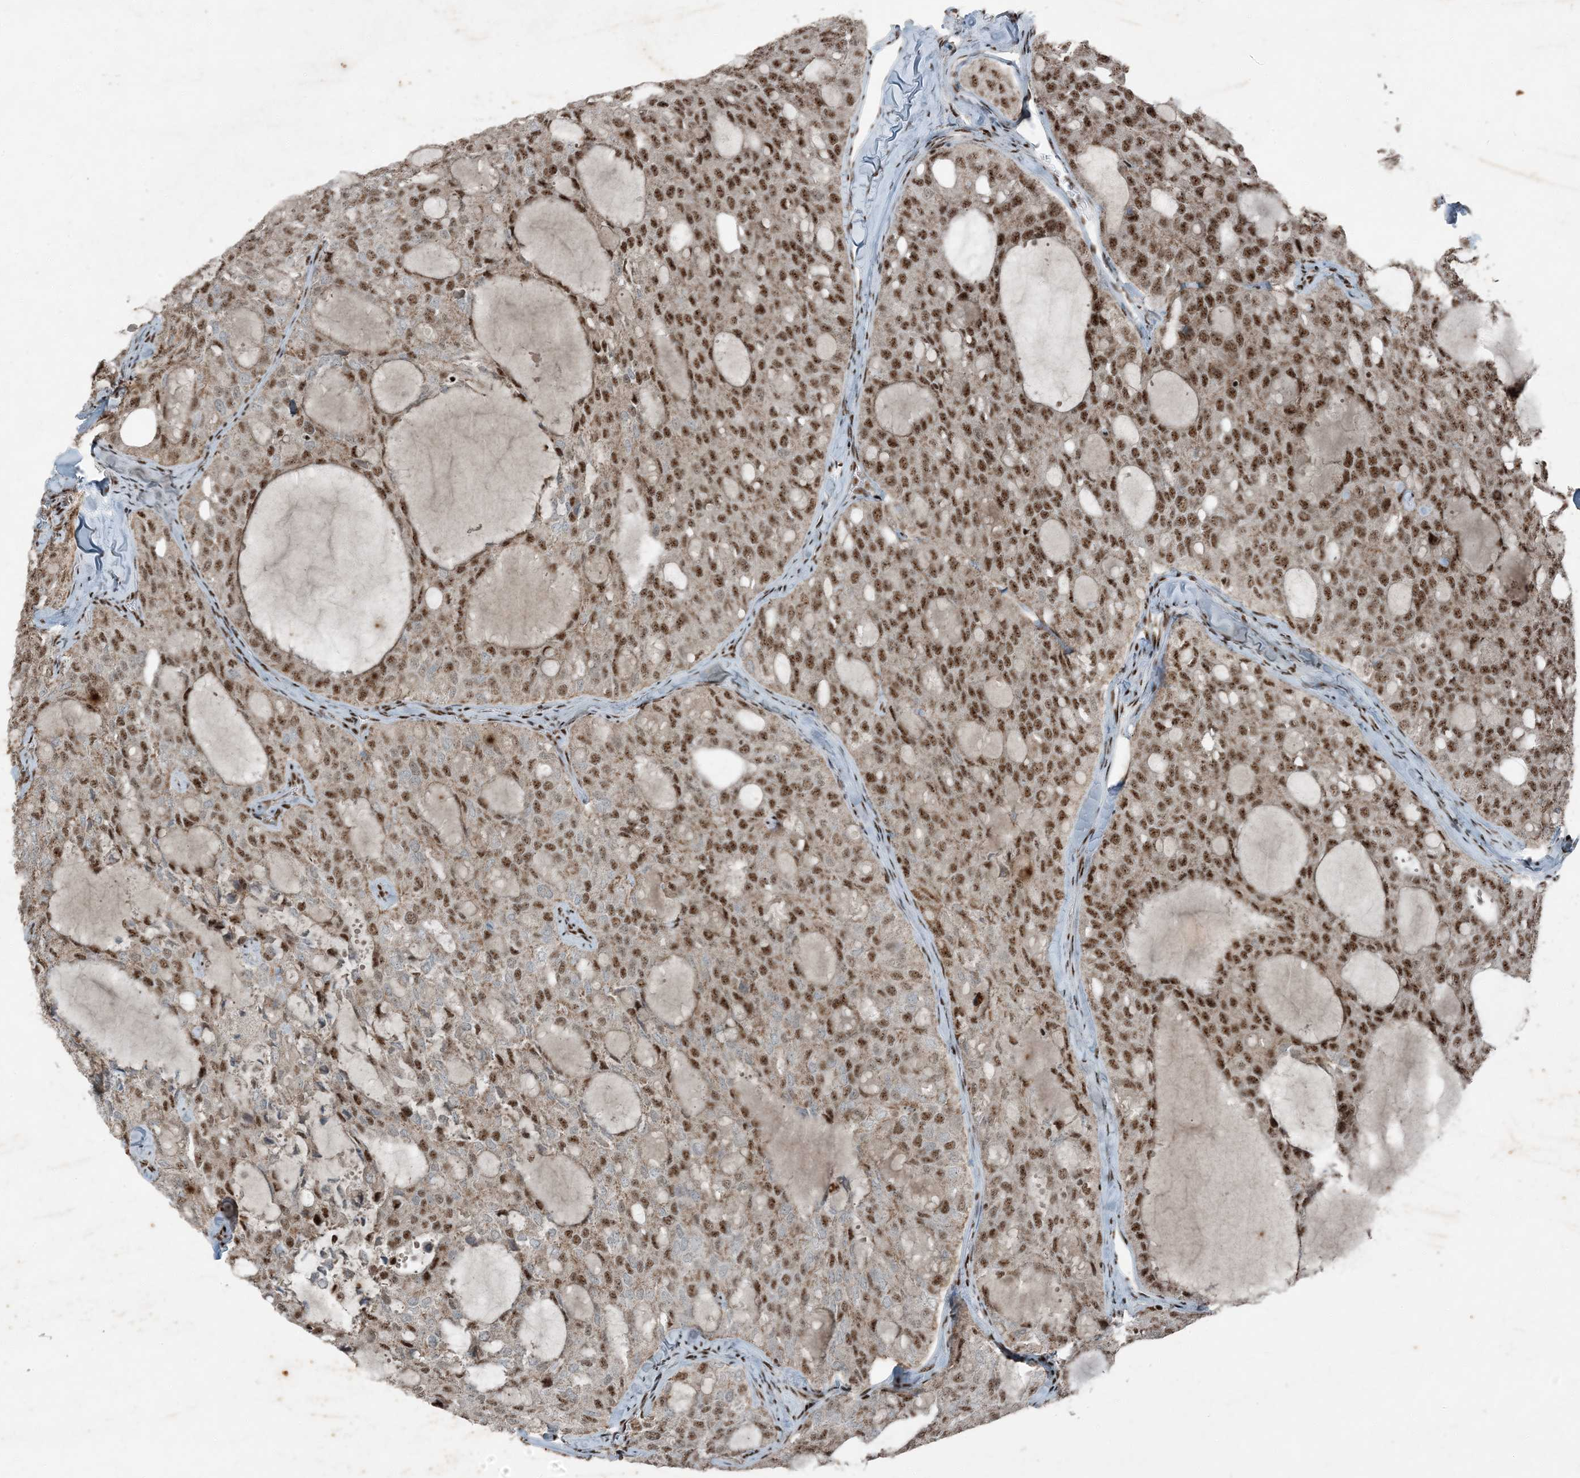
{"staining": {"intensity": "moderate", "quantity": ">75%", "location": "nuclear"}, "tissue": "thyroid cancer", "cell_type": "Tumor cells", "image_type": "cancer", "snomed": [{"axis": "morphology", "description": "Follicular adenoma carcinoma, NOS"}, {"axis": "topography", "description": "Thyroid gland"}], "caption": "IHC image of human follicular adenoma carcinoma (thyroid) stained for a protein (brown), which reveals medium levels of moderate nuclear staining in about >75% of tumor cells.", "gene": "TADA2B", "patient": {"sex": "male", "age": 75}}